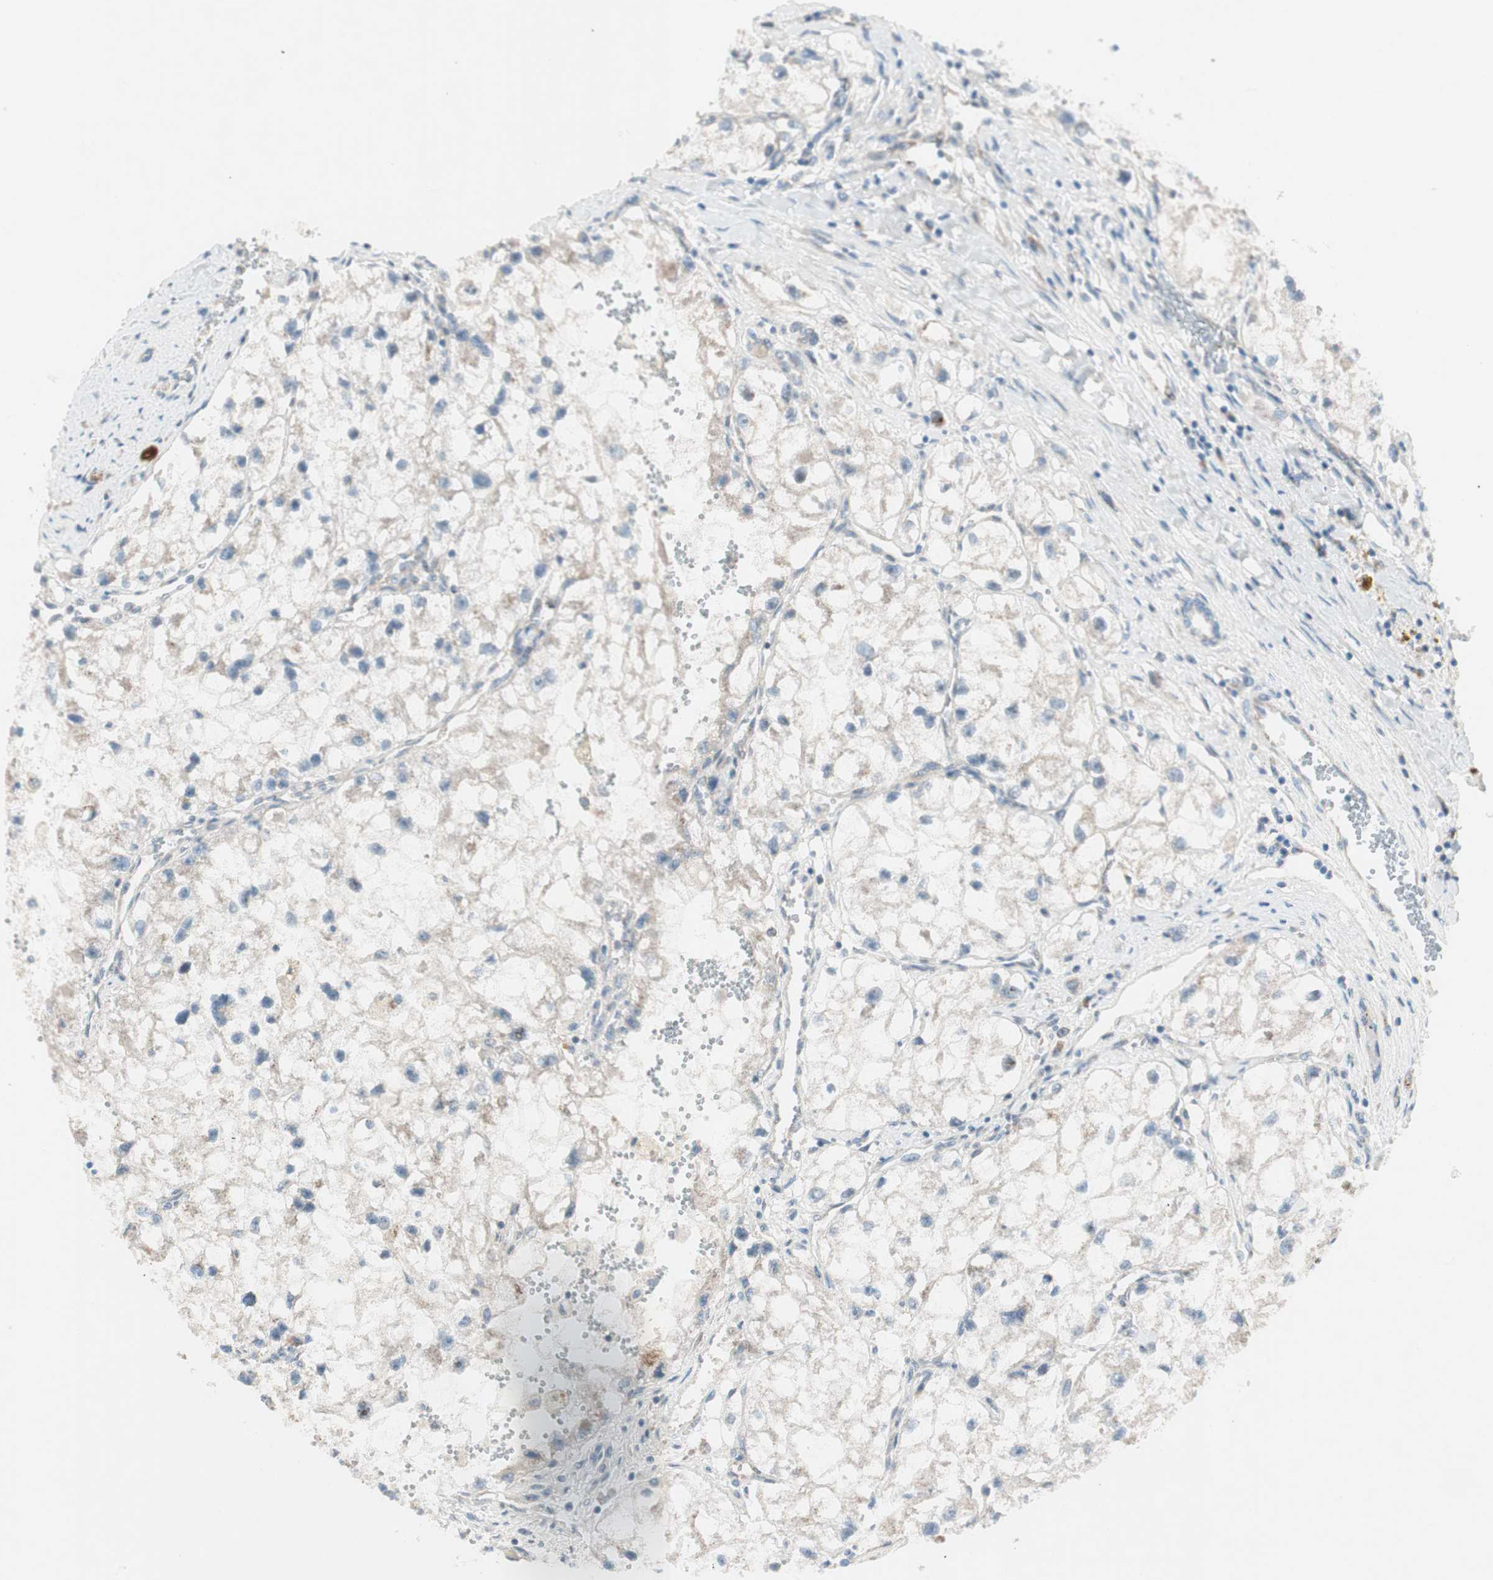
{"staining": {"intensity": "weak", "quantity": "25%-75%", "location": "cytoplasmic/membranous"}, "tissue": "renal cancer", "cell_type": "Tumor cells", "image_type": "cancer", "snomed": [{"axis": "morphology", "description": "Adenocarcinoma, NOS"}, {"axis": "topography", "description": "Kidney"}], "caption": "DAB (3,3'-diaminobenzidine) immunohistochemical staining of adenocarcinoma (renal) displays weak cytoplasmic/membranous protein staining in approximately 25%-75% of tumor cells.", "gene": "CCL14", "patient": {"sex": "female", "age": 70}}